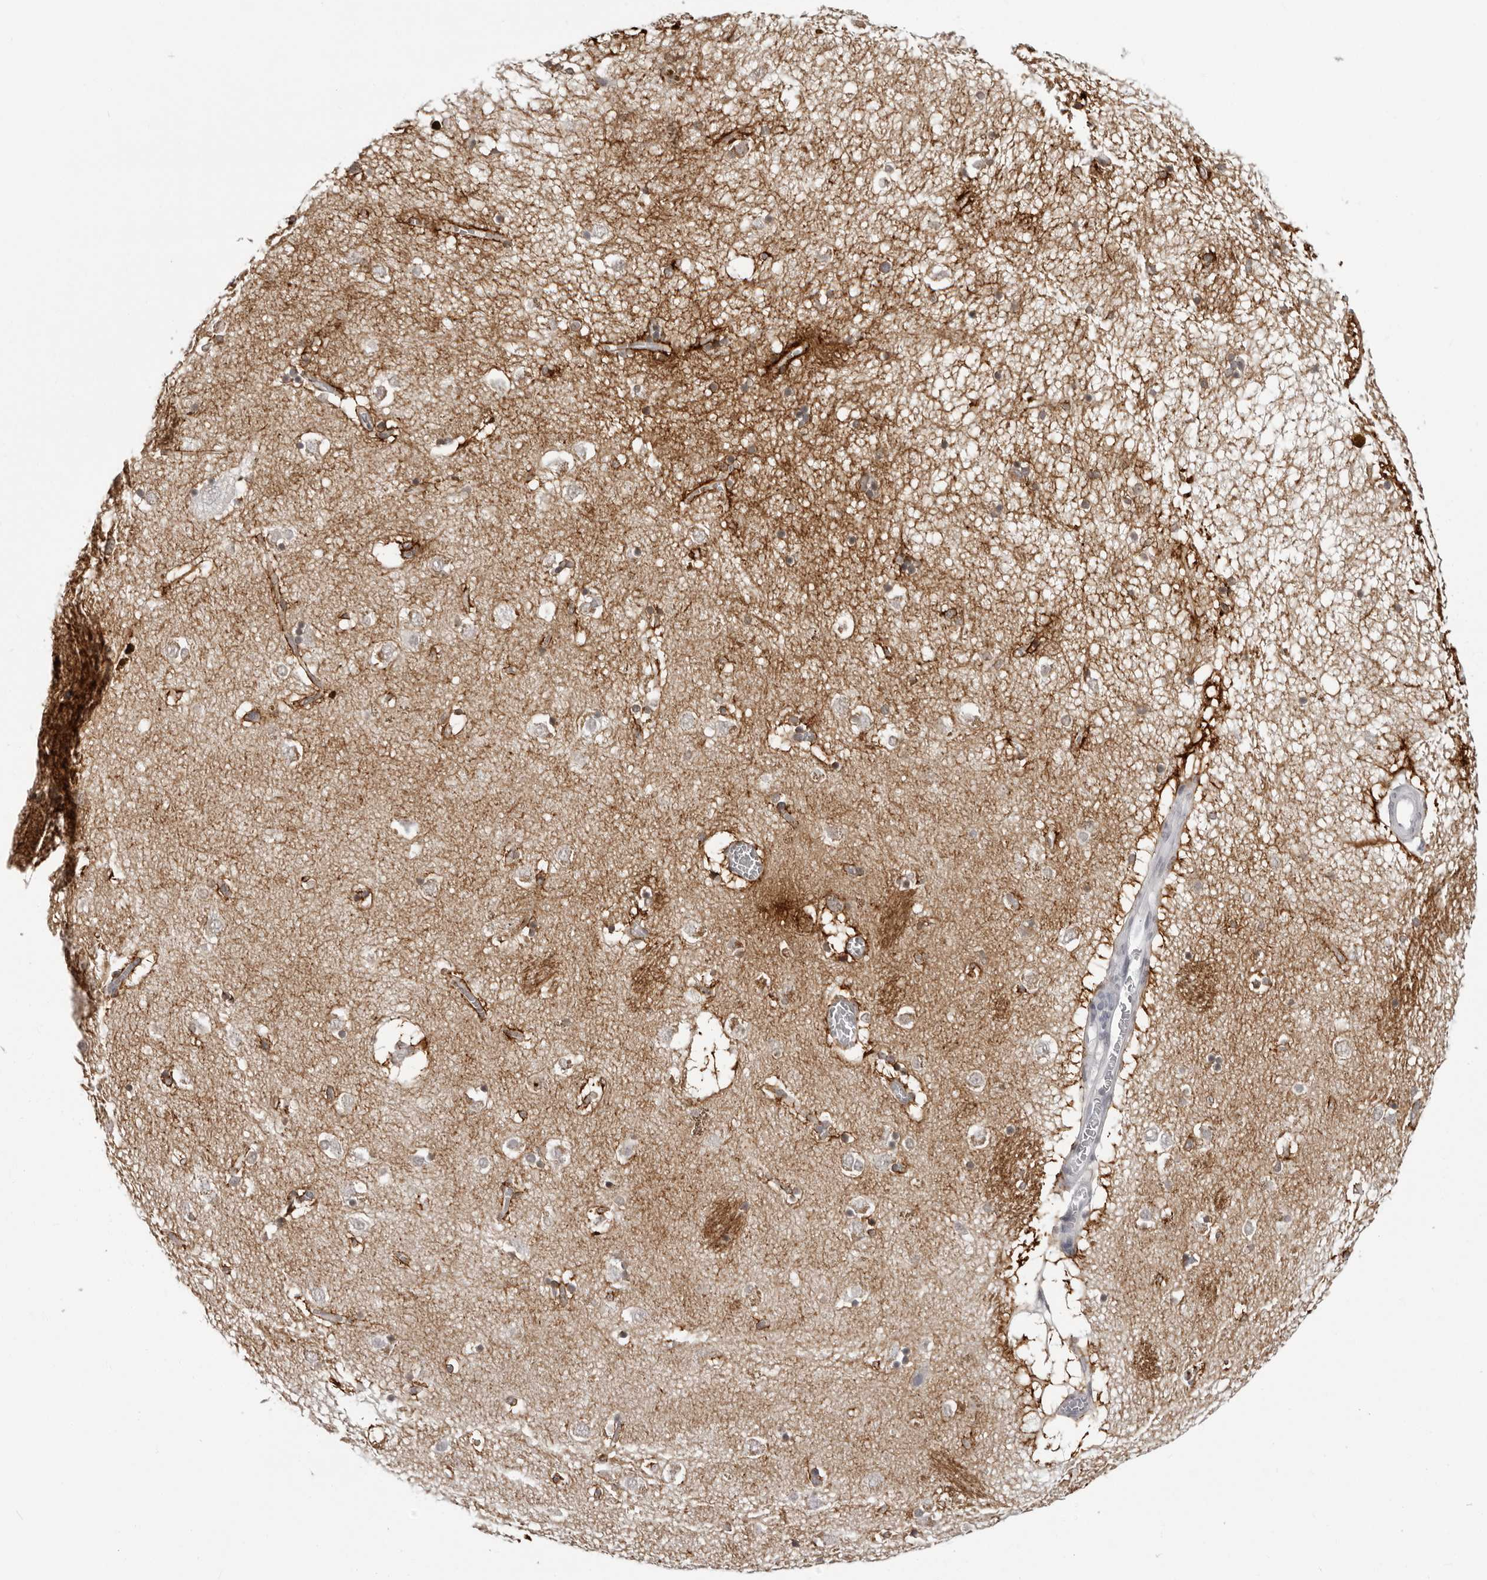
{"staining": {"intensity": "moderate", "quantity": "<25%", "location": "cytoplasmic/membranous"}, "tissue": "caudate", "cell_type": "Glial cells", "image_type": "normal", "snomed": [{"axis": "morphology", "description": "Normal tissue, NOS"}, {"axis": "topography", "description": "Lateral ventricle wall"}], "caption": "Immunohistochemistry (IHC) micrograph of benign caudate: caudate stained using IHC reveals low levels of moderate protein expression localized specifically in the cytoplasmic/membranous of glial cells, appearing as a cytoplasmic/membranous brown color.", "gene": "HEPACAM", "patient": {"sex": "male", "age": 70}}